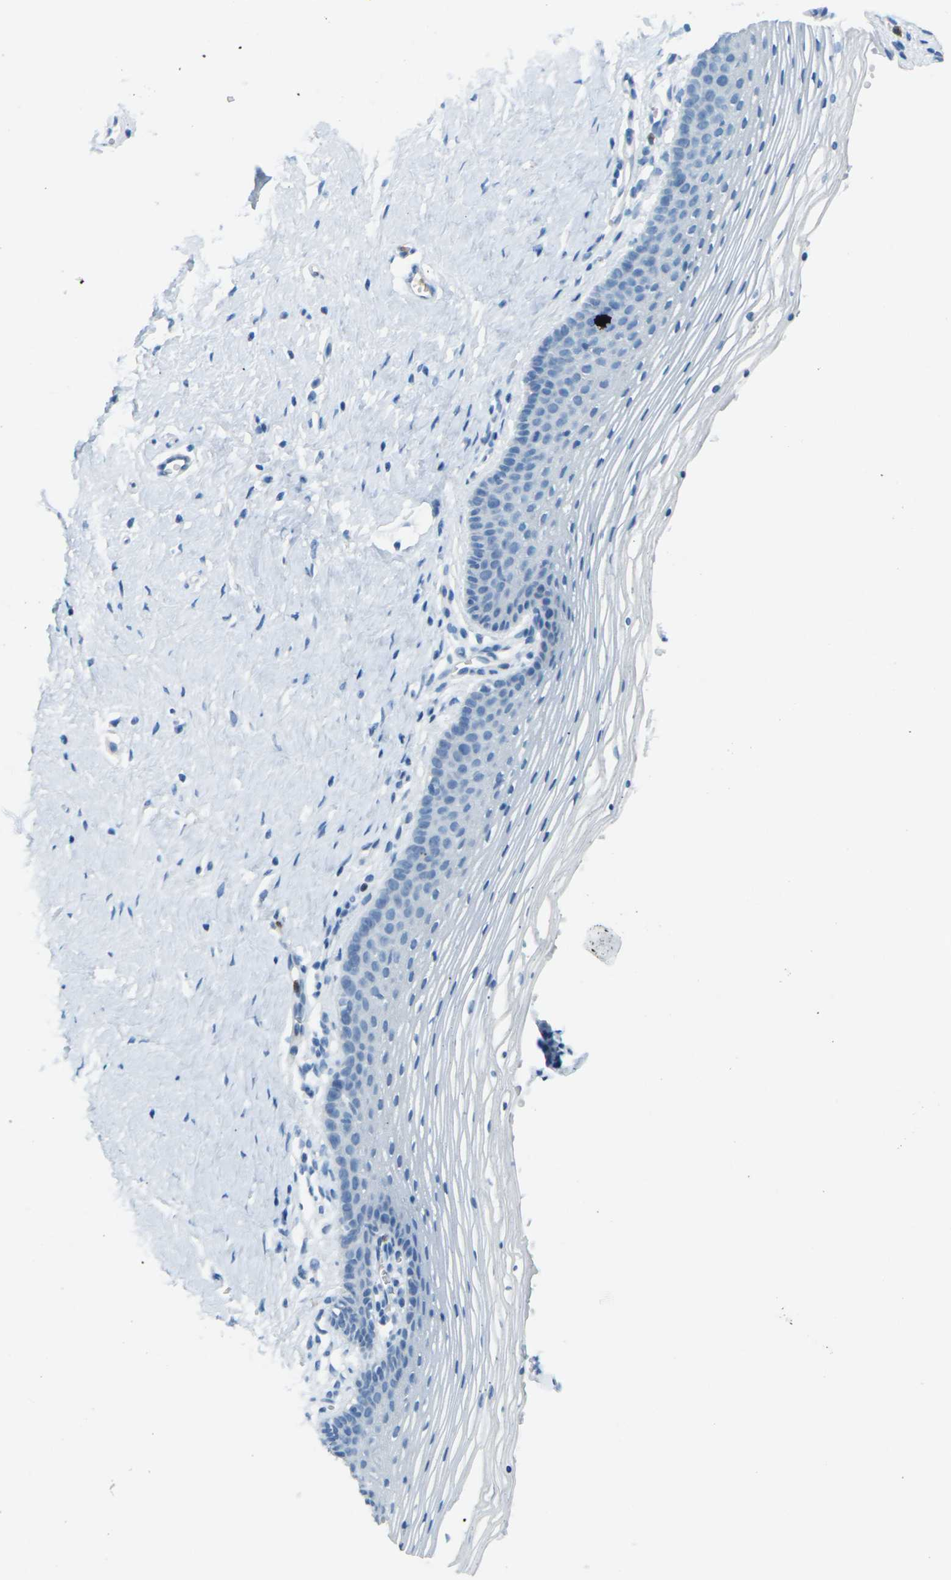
{"staining": {"intensity": "negative", "quantity": "none", "location": "none"}, "tissue": "vagina", "cell_type": "Squamous epithelial cells", "image_type": "normal", "snomed": [{"axis": "morphology", "description": "Normal tissue, NOS"}, {"axis": "topography", "description": "Vagina"}], "caption": "Photomicrograph shows no significant protein positivity in squamous epithelial cells of normal vagina.", "gene": "CDH16", "patient": {"sex": "female", "age": 32}}